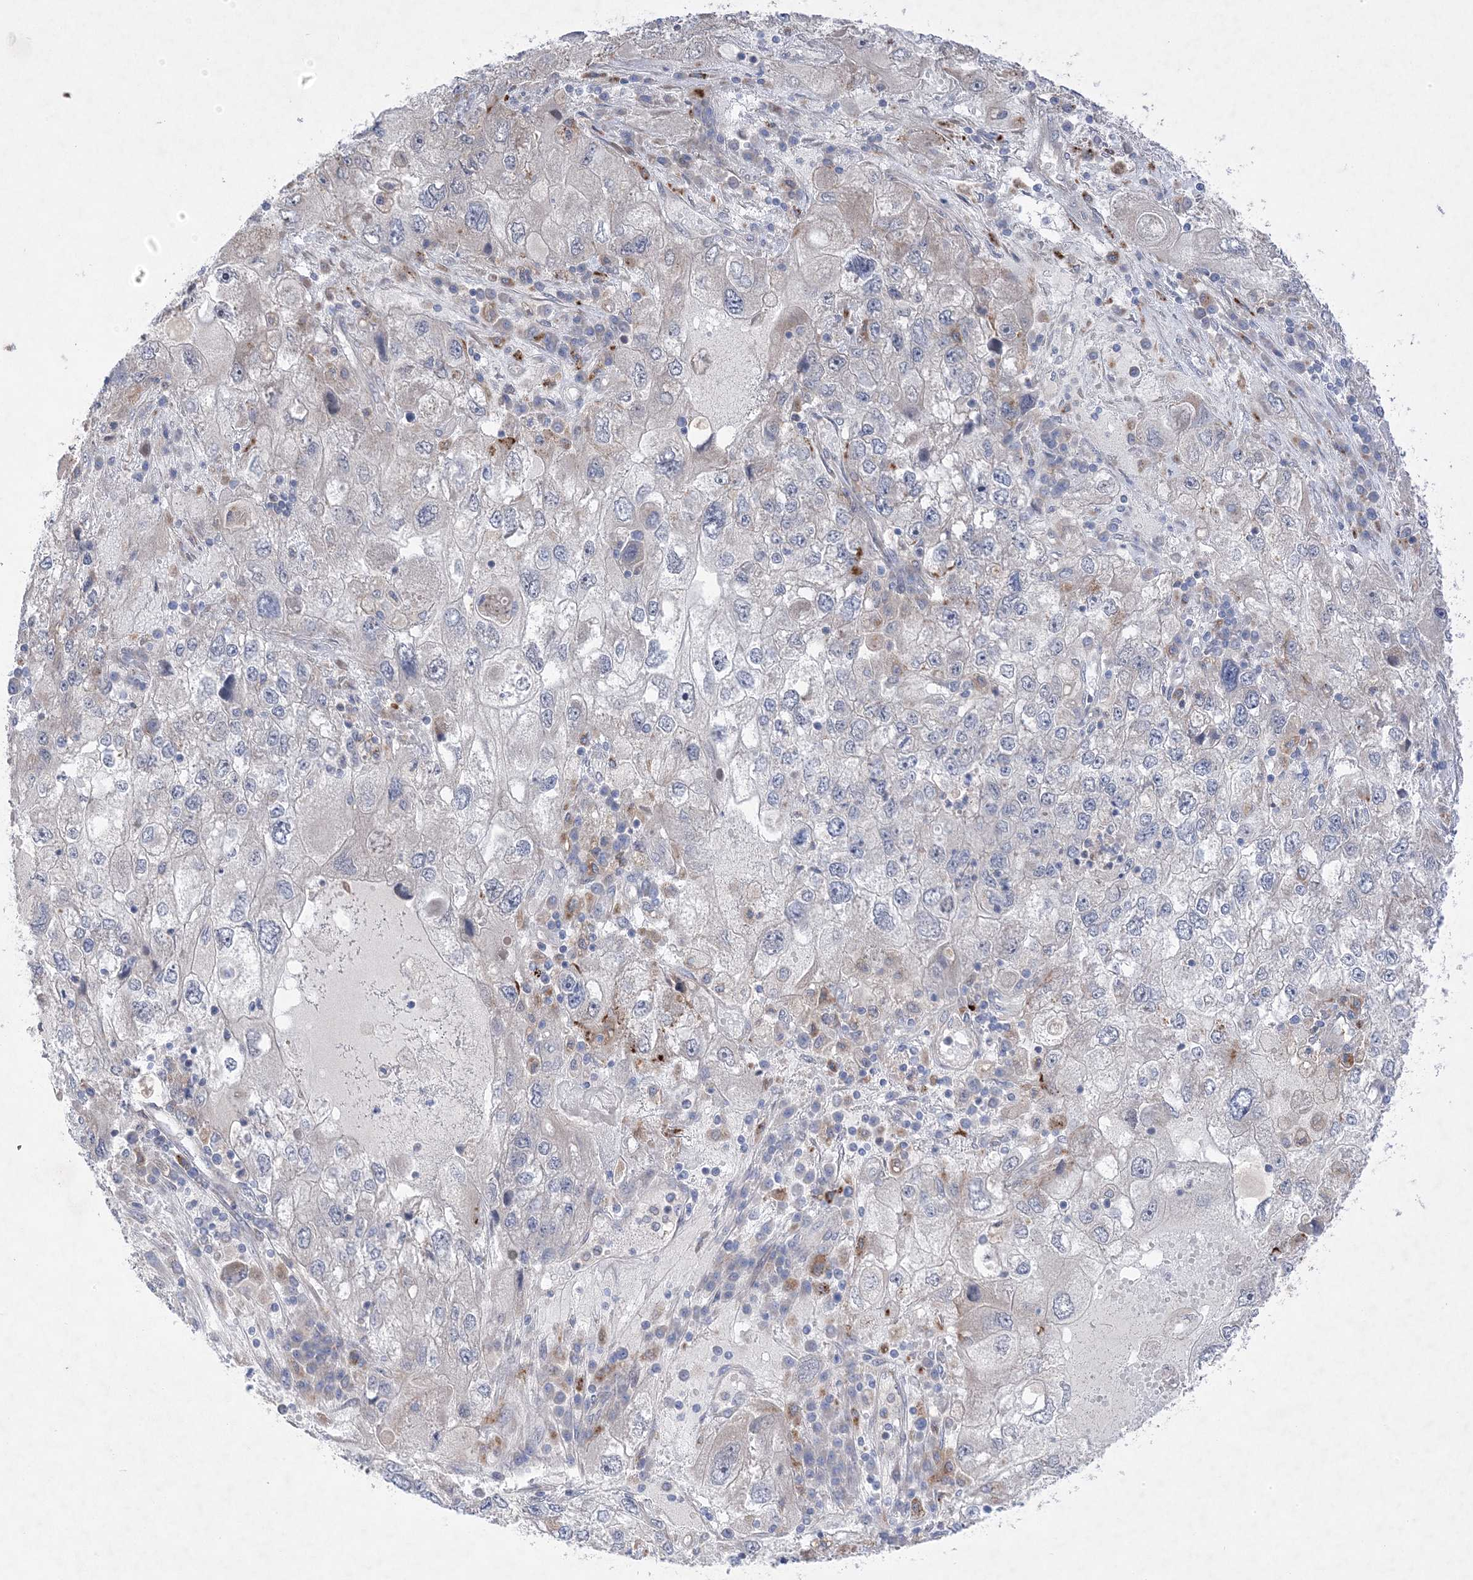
{"staining": {"intensity": "negative", "quantity": "none", "location": "none"}, "tissue": "endometrial cancer", "cell_type": "Tumor cells", "image_type": "cancer", "snomed": [{"axis": "morphology", "description": "Adenocarcinoma, NOS"}, {"axis": "topography", "description": "Endometrium"}], "caption": "Endometrial cancer (adenocarcinoma) was stained to show a protein in brown. There is no significant expression in tumor cells. (DAB (3,3'-diaminobenzidine) IHC visualized using brightfield microscopy, high magnification).", "gene": "ANAPC1", "patient": {"sex": "female", "age": 49}}